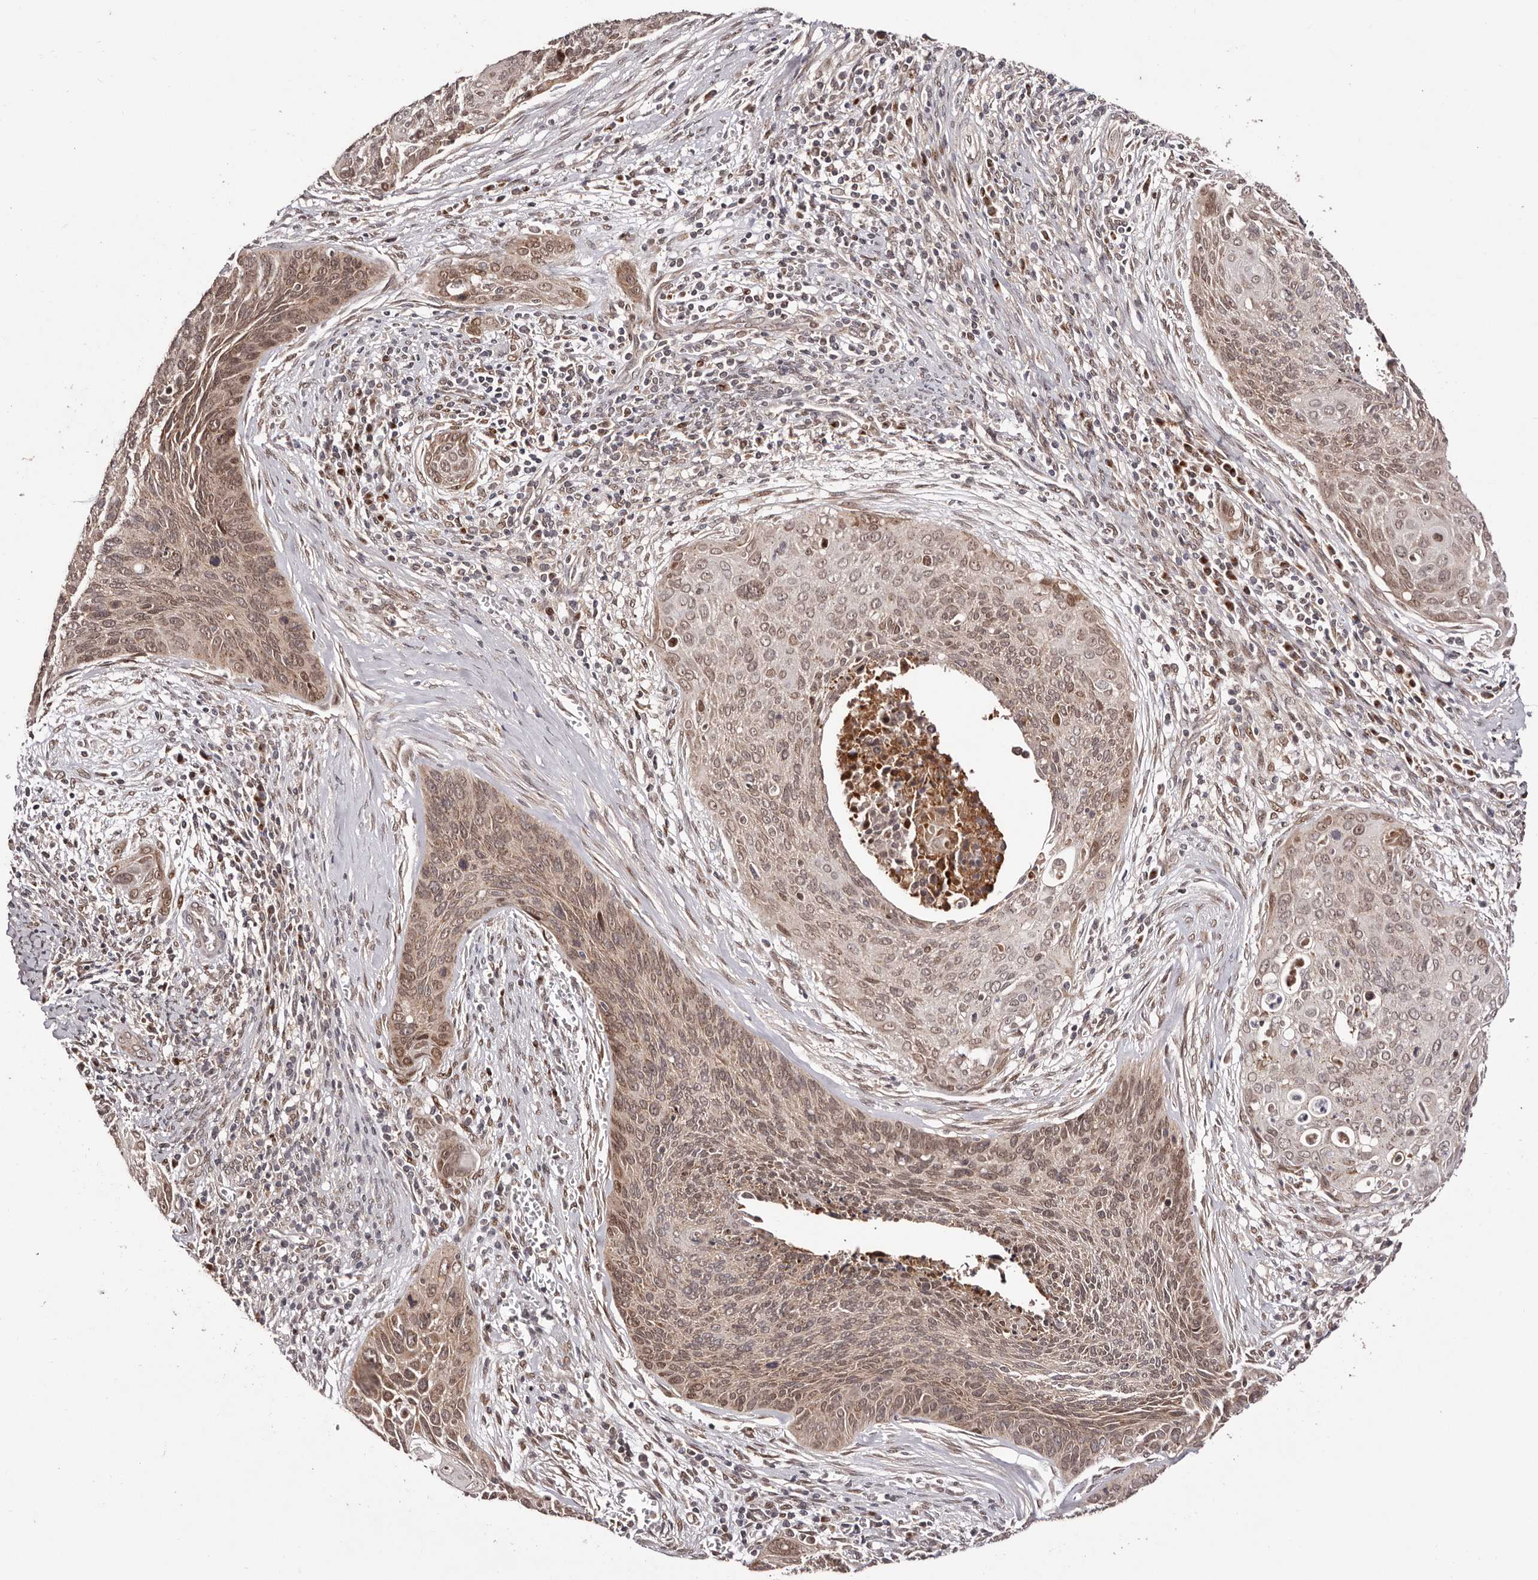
{"staining": {"intensity": "moderate", "quantity": ">75%", "location": "cytoplasmic/membranous,nuclear"}, "tissue": "cervical cancer", "cell_type": "Tumor cells", "image_type": "cancer", "snomed": [{"axis": "morphology", "description": "Squamous cell carcinoma, NOS"}, {"axis": "topography", "description": "Cervix"}], "caption": "Immunohistochemical staining of cervical cancer demonstrates moderate cytoplasmic/membranous and nuclear protein staining in approximately >75% of tumor cells. (Stains: DAB in brown, nuclei in blue, Microscopy: brightfield microscopy at high magnification).", "gene": "EGR3", "patient": {"sex": "female", "age": 55}}